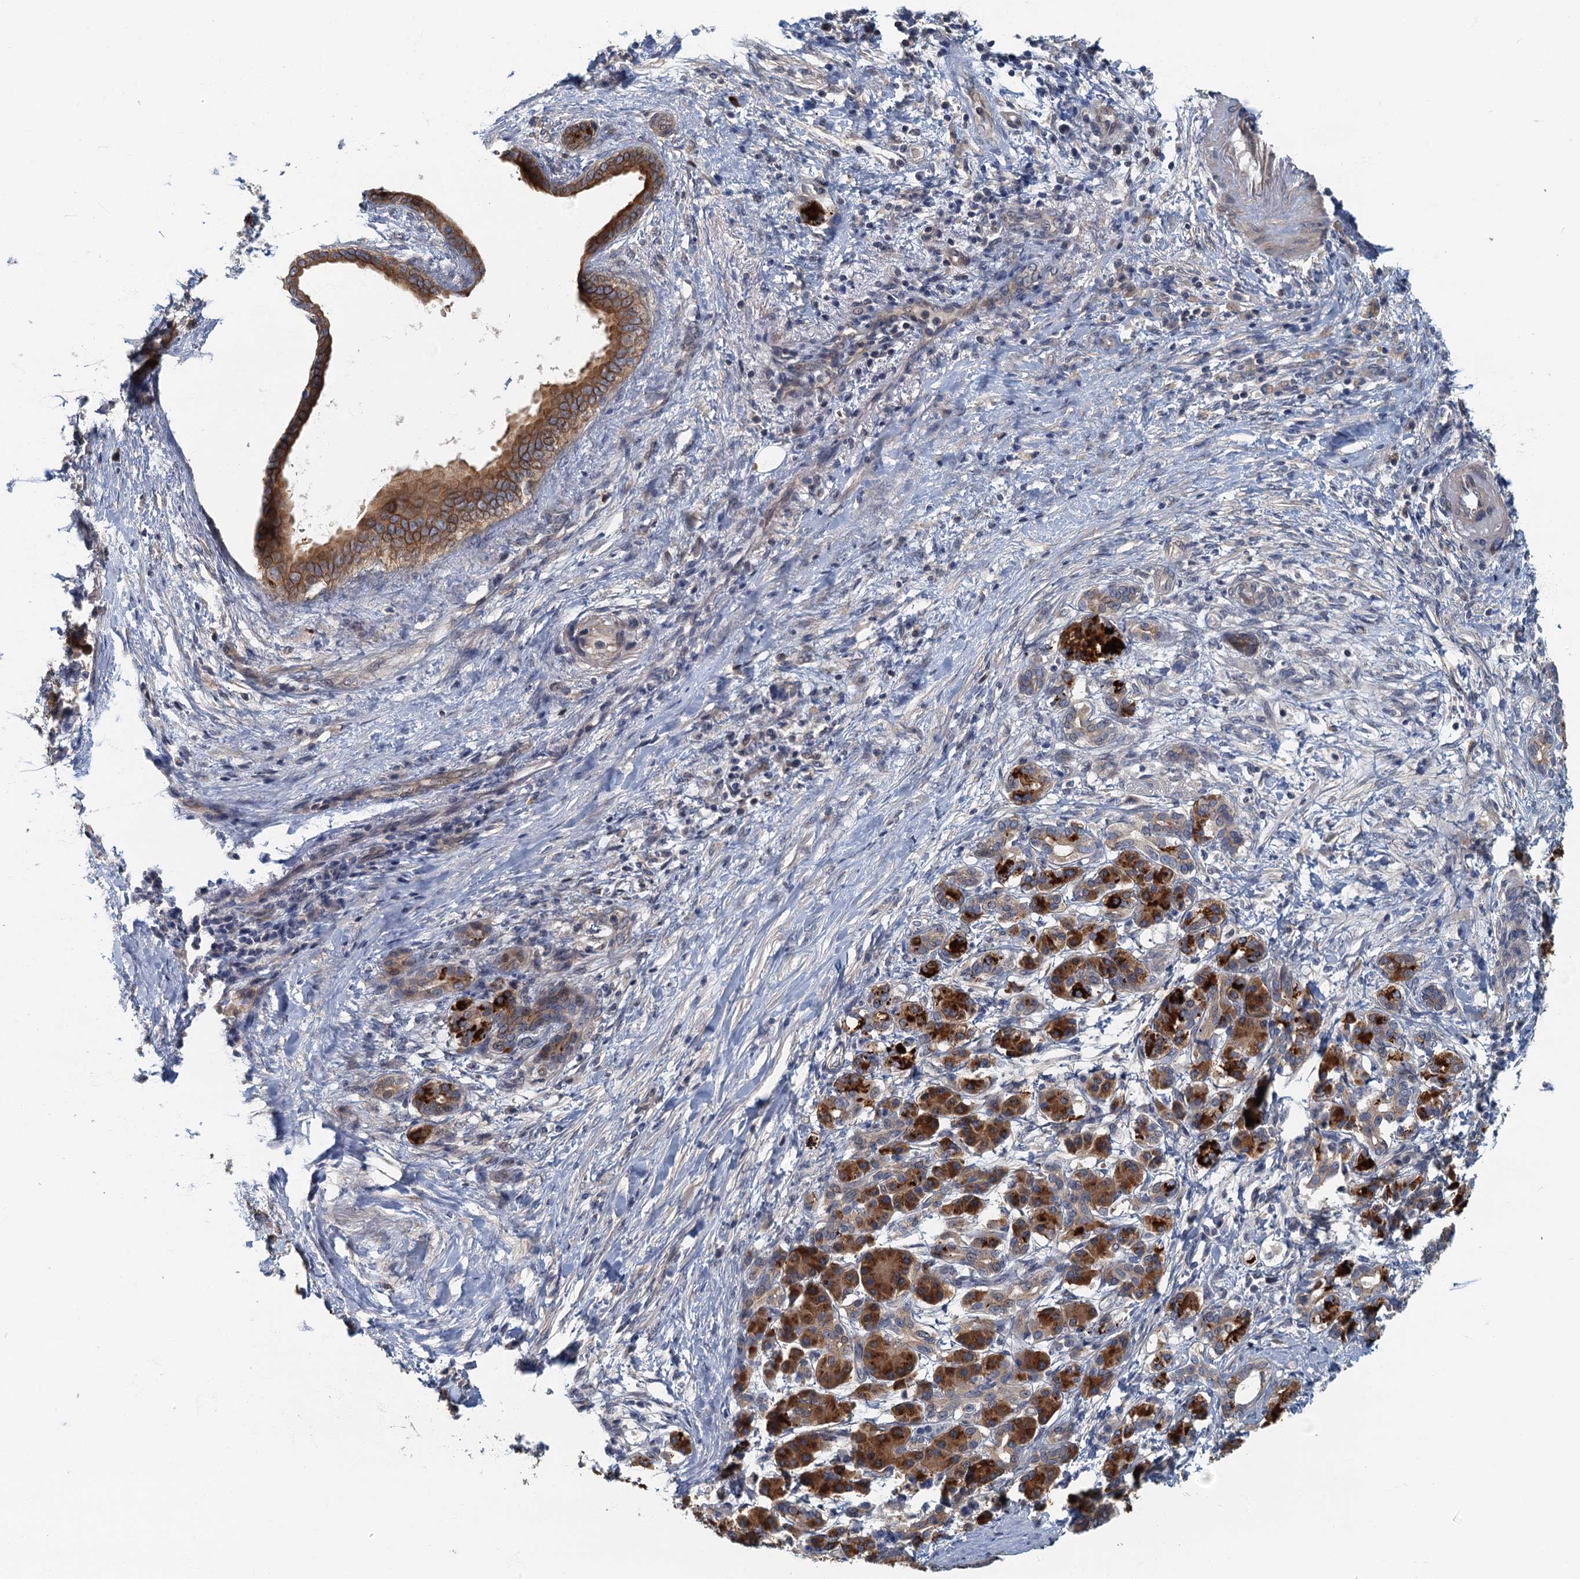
{"staining": {"intensity": "moderate", "quantity": ">75%", "location": "cytoplasmic/membranous"}, "tissue": "pancreatic cancer", "cell_type": "Tumor cells", "image_type": "cancer", "snomed": [{"axis": "morphology", "description": "Adenocarcinoma, NOS"}, {"axis": "topography", "description": "Pancreas"}], "caption": "Immunohistochemistry micrograph of neoplastic tissue: pancreatic cancer stained using immunohistochemistry (IHC) exhibits medium levels of moderate protein expression localized specifically in the cytoplasmic/membranous of tumor cells, appearing as a cytoplasmic/membranous brown color.", "gene": "CKAP2L", "patient": {"sex": "female", "age": 55}}